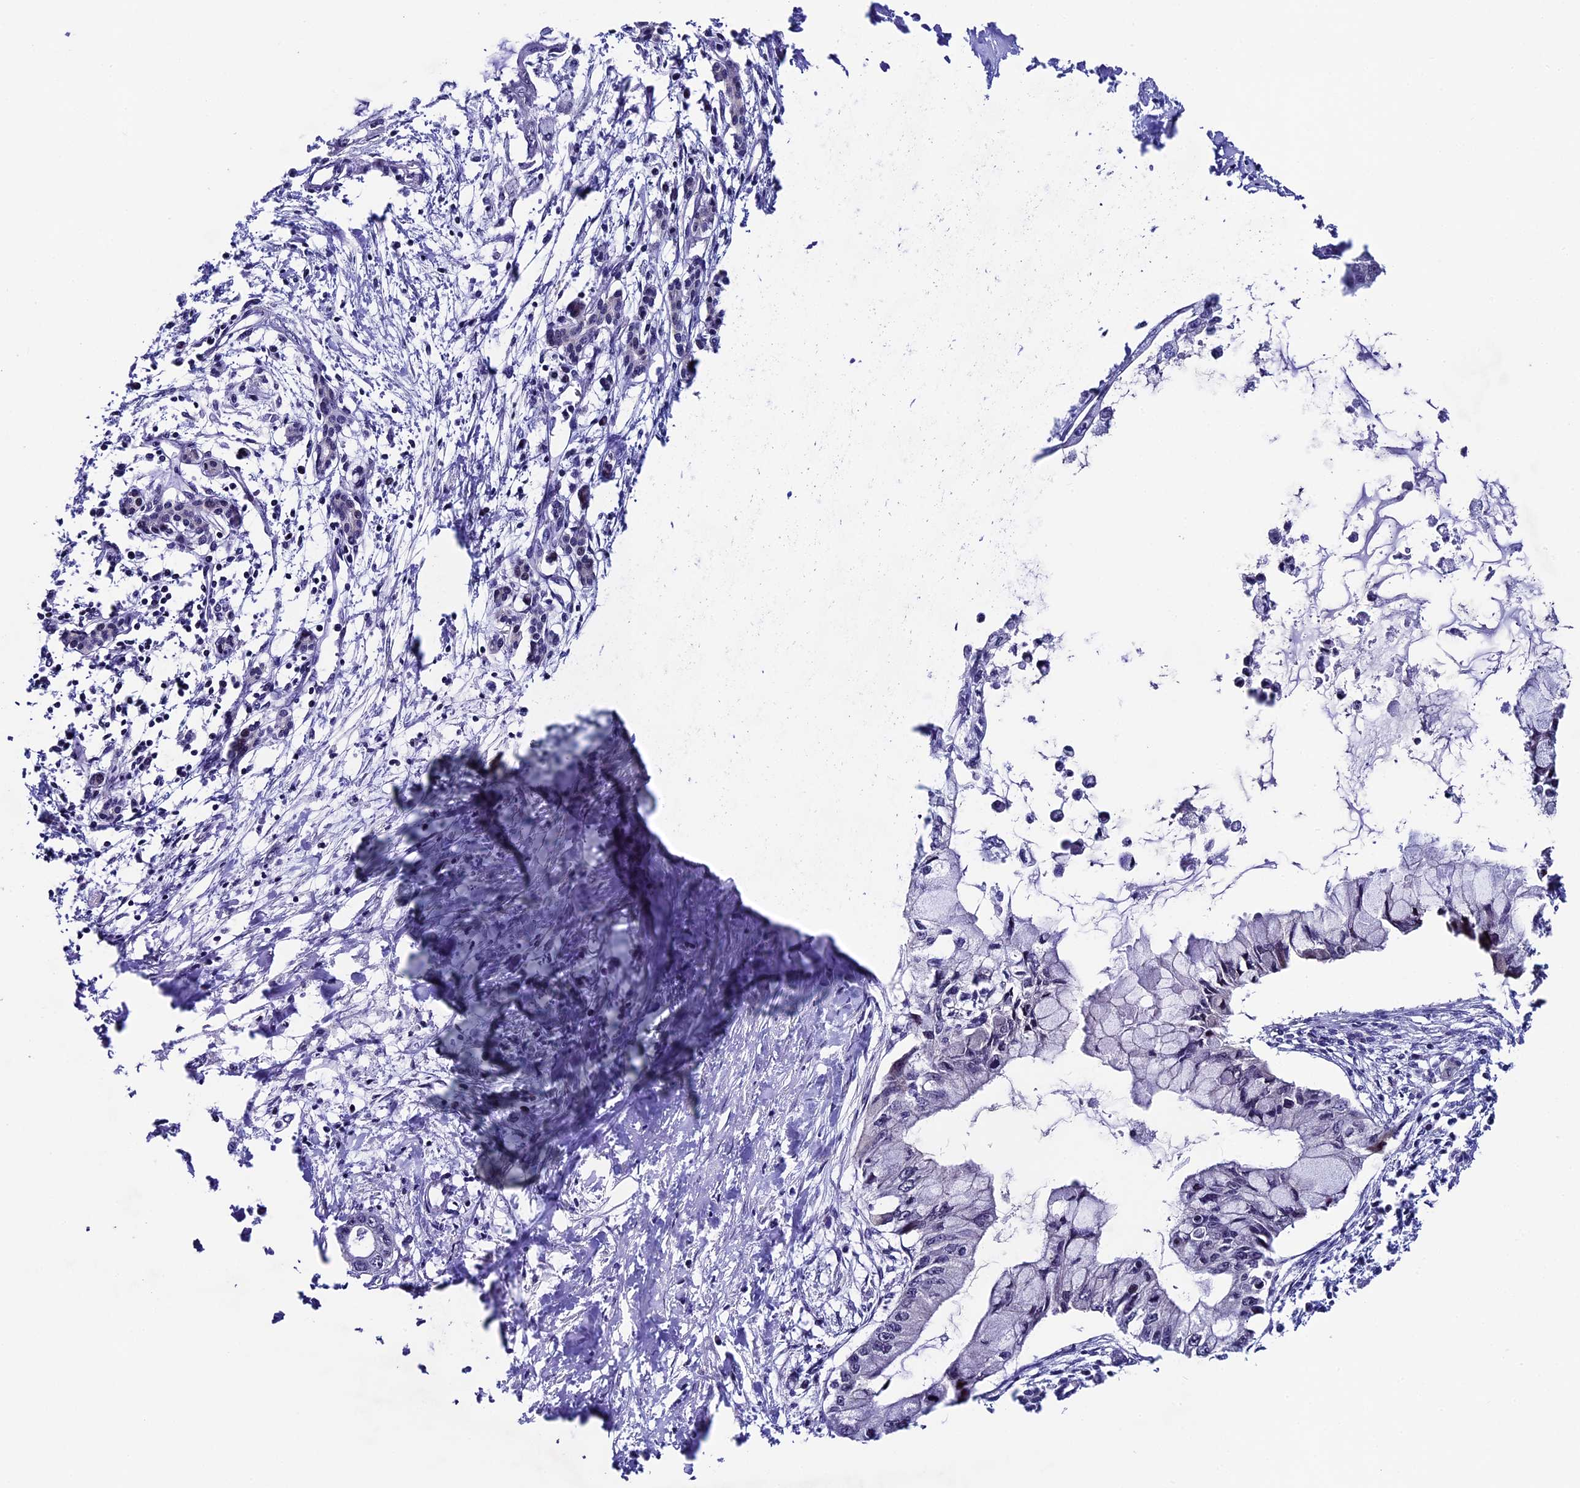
{"staining": {"intensity": "negative", "quantity": "none", "location": "none"}, "tissue": "pancreatic cancer", "cell_type": "Tumor cells", "image_type": "cancer", "snomed": [{"axis": "morphology", "description": "Adenocarcinoma, NOS"}, {"axis": "topography", "description": "Pancreas"}], "caption": "Image shows no significant protein staining in tumor cells of adenocarcinoma (pancreatic). (DAB (3,3'-diaminobenzidine) immunohistochemistry visualized using brightfield microscopy, high magnification).", "gene": "SIPA1L3", "patient": {"sex": "male", "age": 48}}